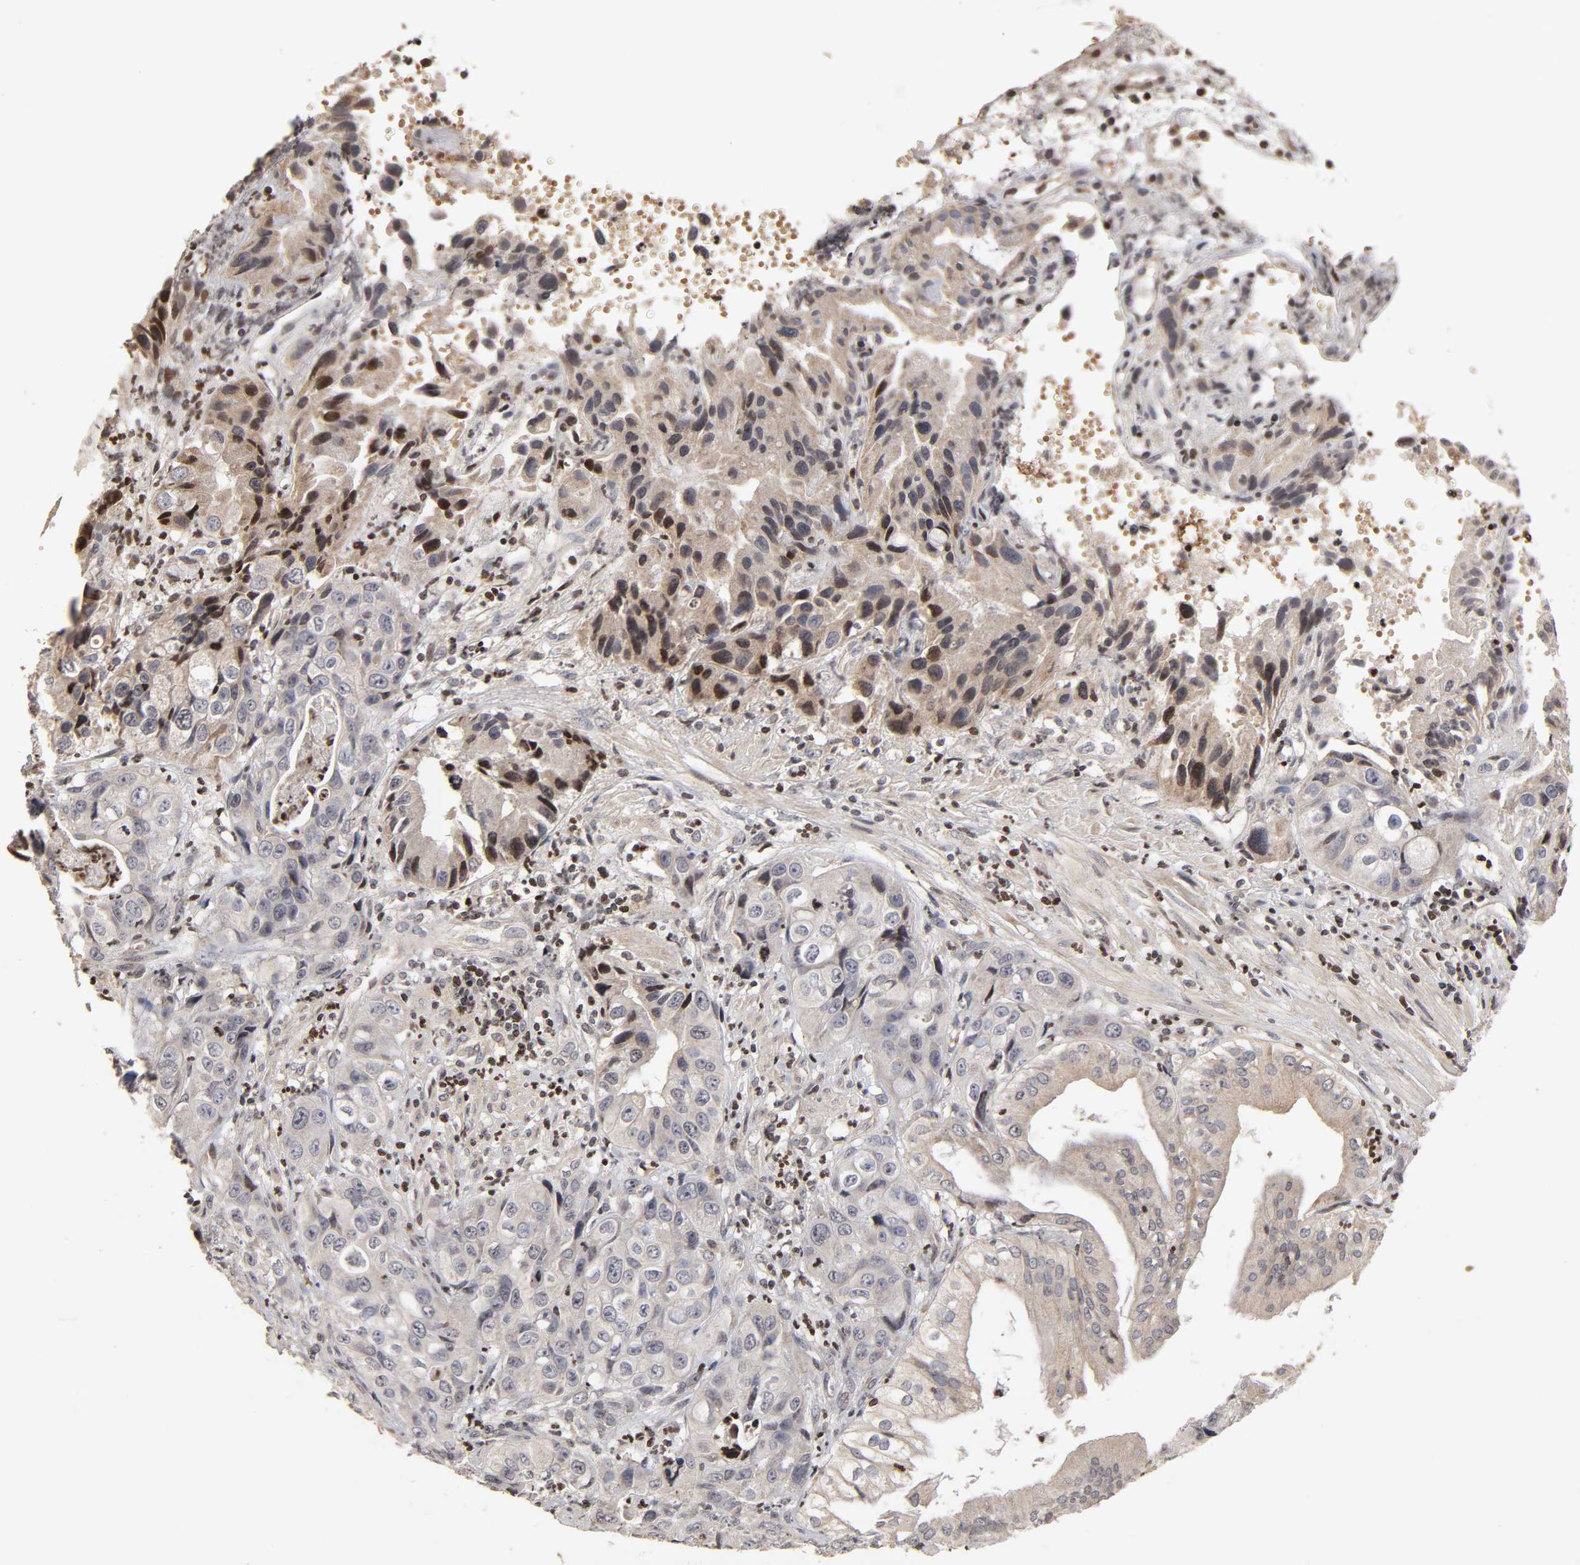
{"staining": {"intensity": "moderate", "quantity": "<25%", "location": "cytoplasmic/membranous,nuclear"}, "tissue": "liver cancer", "cell_type": "Tumor cells", "image_type": "cancer", "snomed": [{"axis": "morphology", "description": "Cholangiocarcinoma"}, {"axis": "topography", "description": "Liver"}], "caption": "Liver cholangiocarcinoma tissue exhibits moderate cytoplasmic/membranous and nuclear positivity in about <25% of tumor cells", "gene": "ZNF473", "patient": {"sex": "female", "age": 61}}